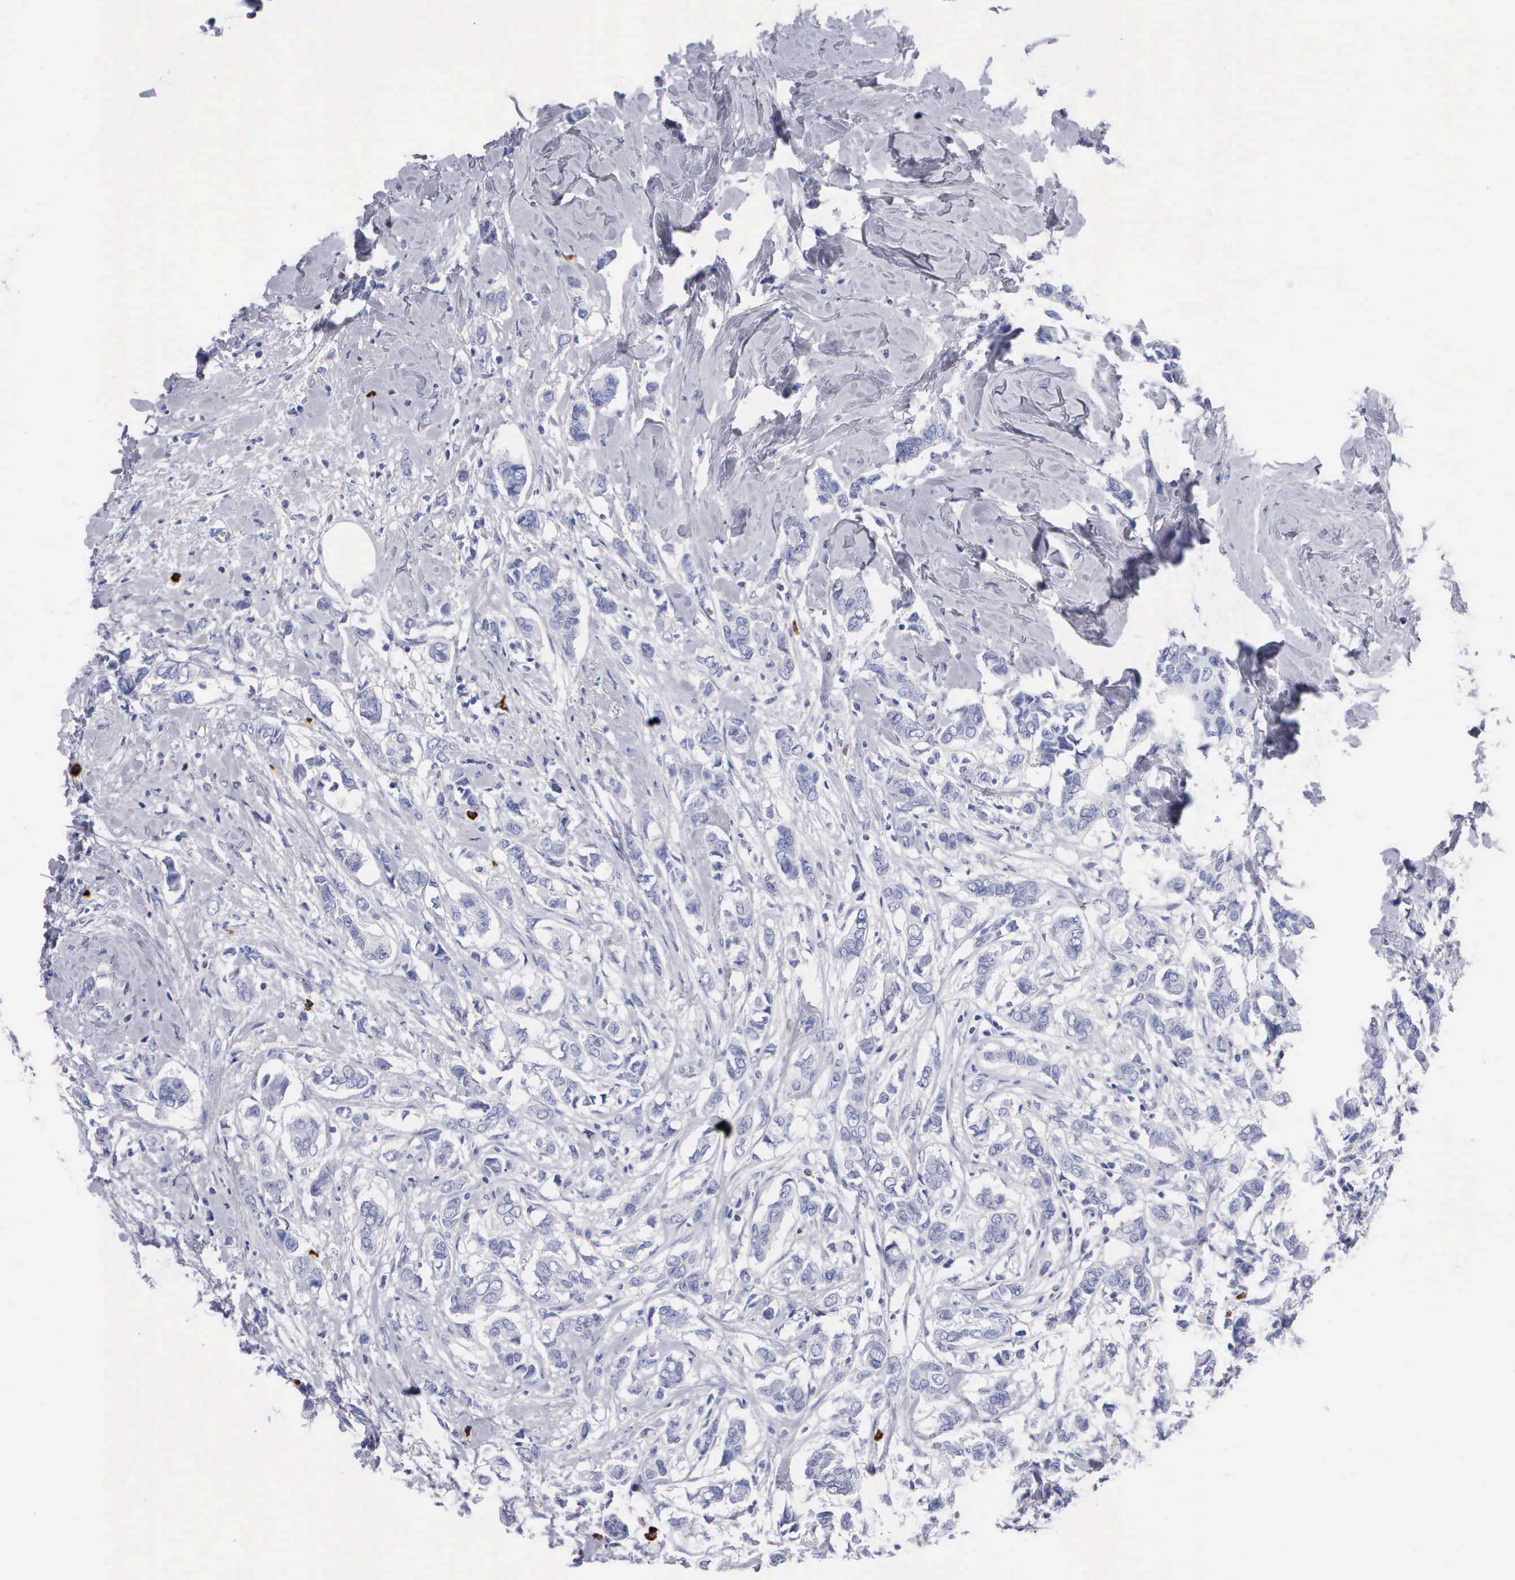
{"staining": {"intensity": "negative", "quantity": "none", "location": "none"}, "tissue": "breast cancer", "cell_type": "Tumor cells", "image_type": "cancer", "snomed": [{"axis": "morphology", "description": "Duct carcinoma"}, {"axis": "topography", "description": "Breast"}], "caption": "The image shows no staining of tumor cells in breast cancer (infiltrating ductal carcinoma). (Brightfield microscopy of DAB (3,3'-diaminobenzidine) immunohistochemistry (IHC) at high magnification).", "gene": "CTSG", "patient": {"sex": "female", "age": 84}}